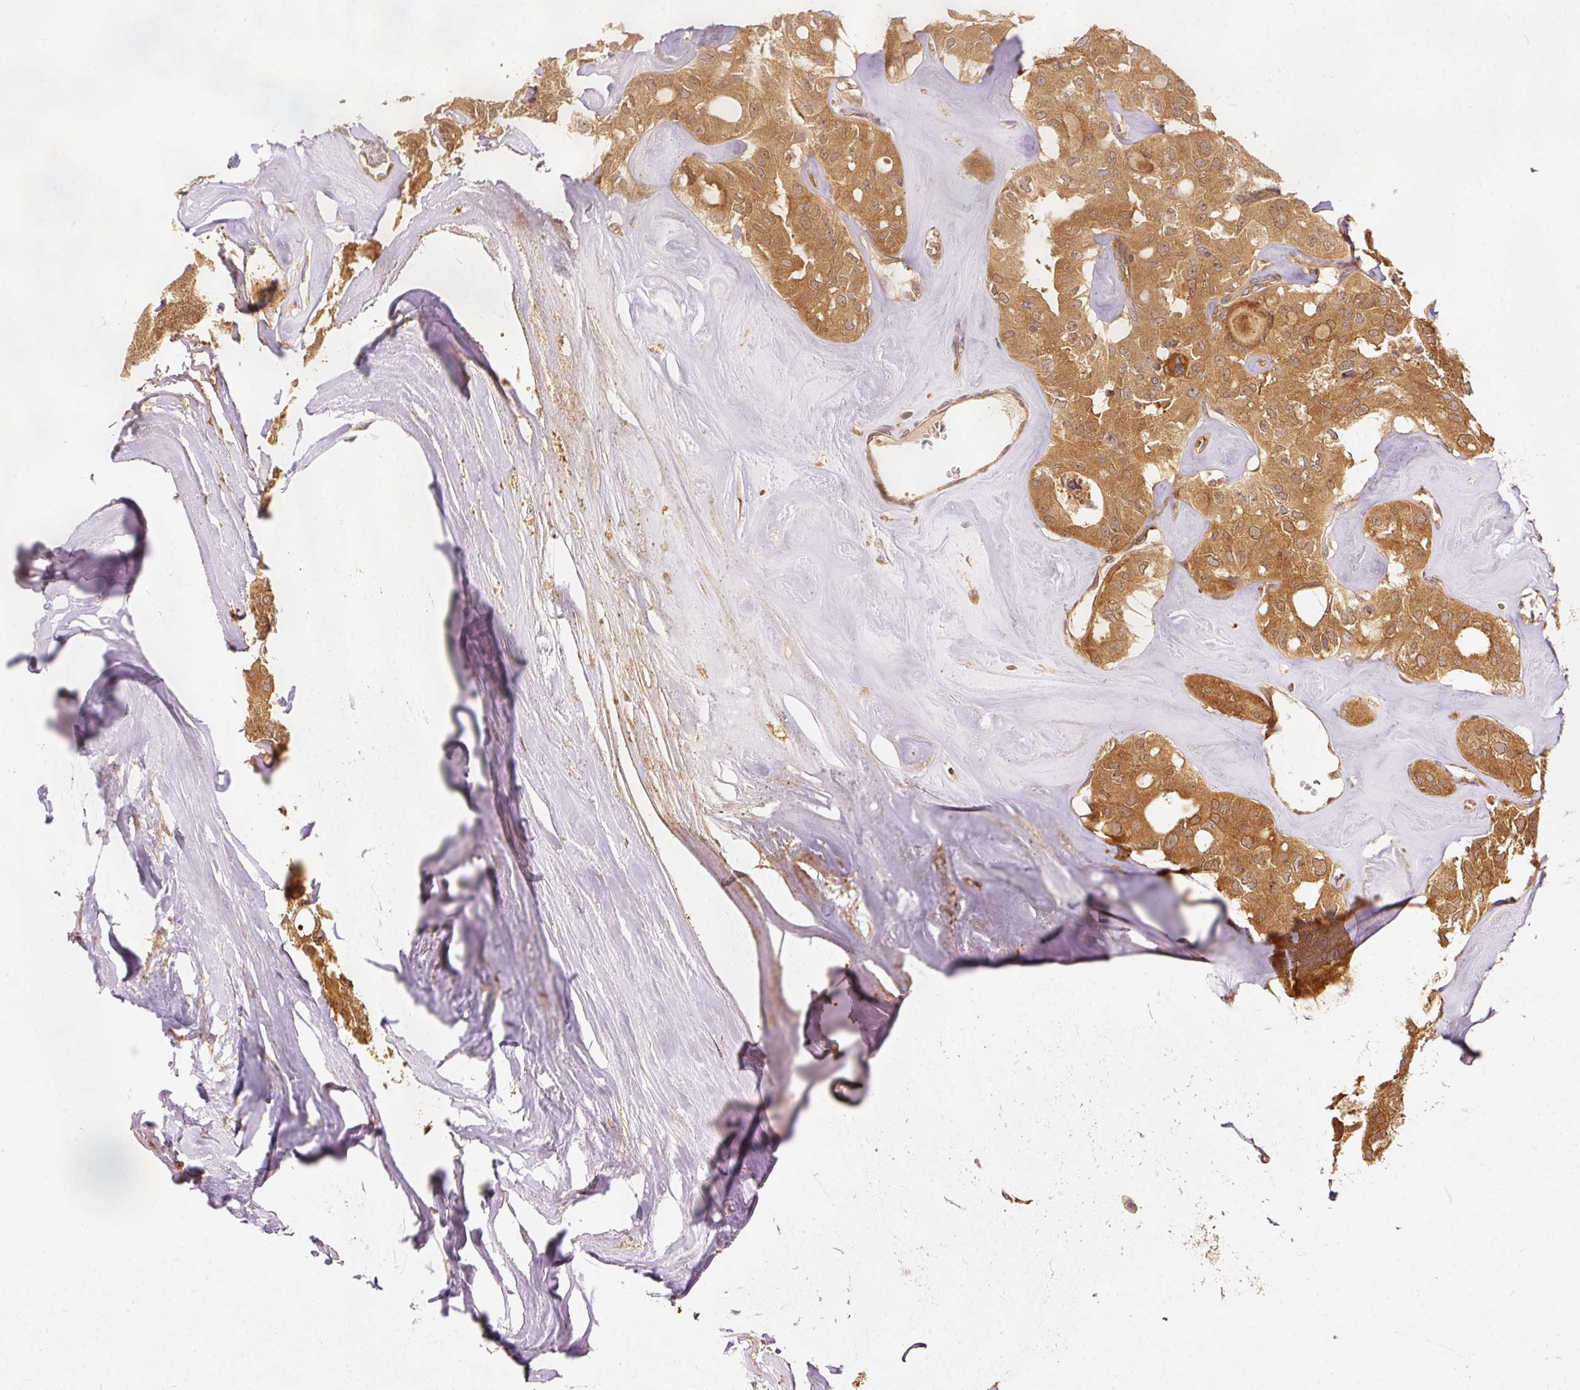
{"staining": {"intensity": "strong", "quantity": ">75%", "location": "cytoplasmic/membranous"}, "tissue": "thyroid cancer", "cell_type": "Tumor cells", "image_type": "cancer", "snomed": [{"axis": "morphology", "description": "Follicular adenoma carcinoma, NOS"}, {"axis": "topography", "description": "Thyroid gland"}], "caption": "This image displays thyroid follicular adenoma carcinoma stained with immunohistochemistry to label a protein in brown. The cytoplasmic/membranous of tumor cells show strong positivity for the protein. Nuclei are counter-stained blue.", "gene": "EIF3B", "patient": {"sex": "male", "age": 75}}